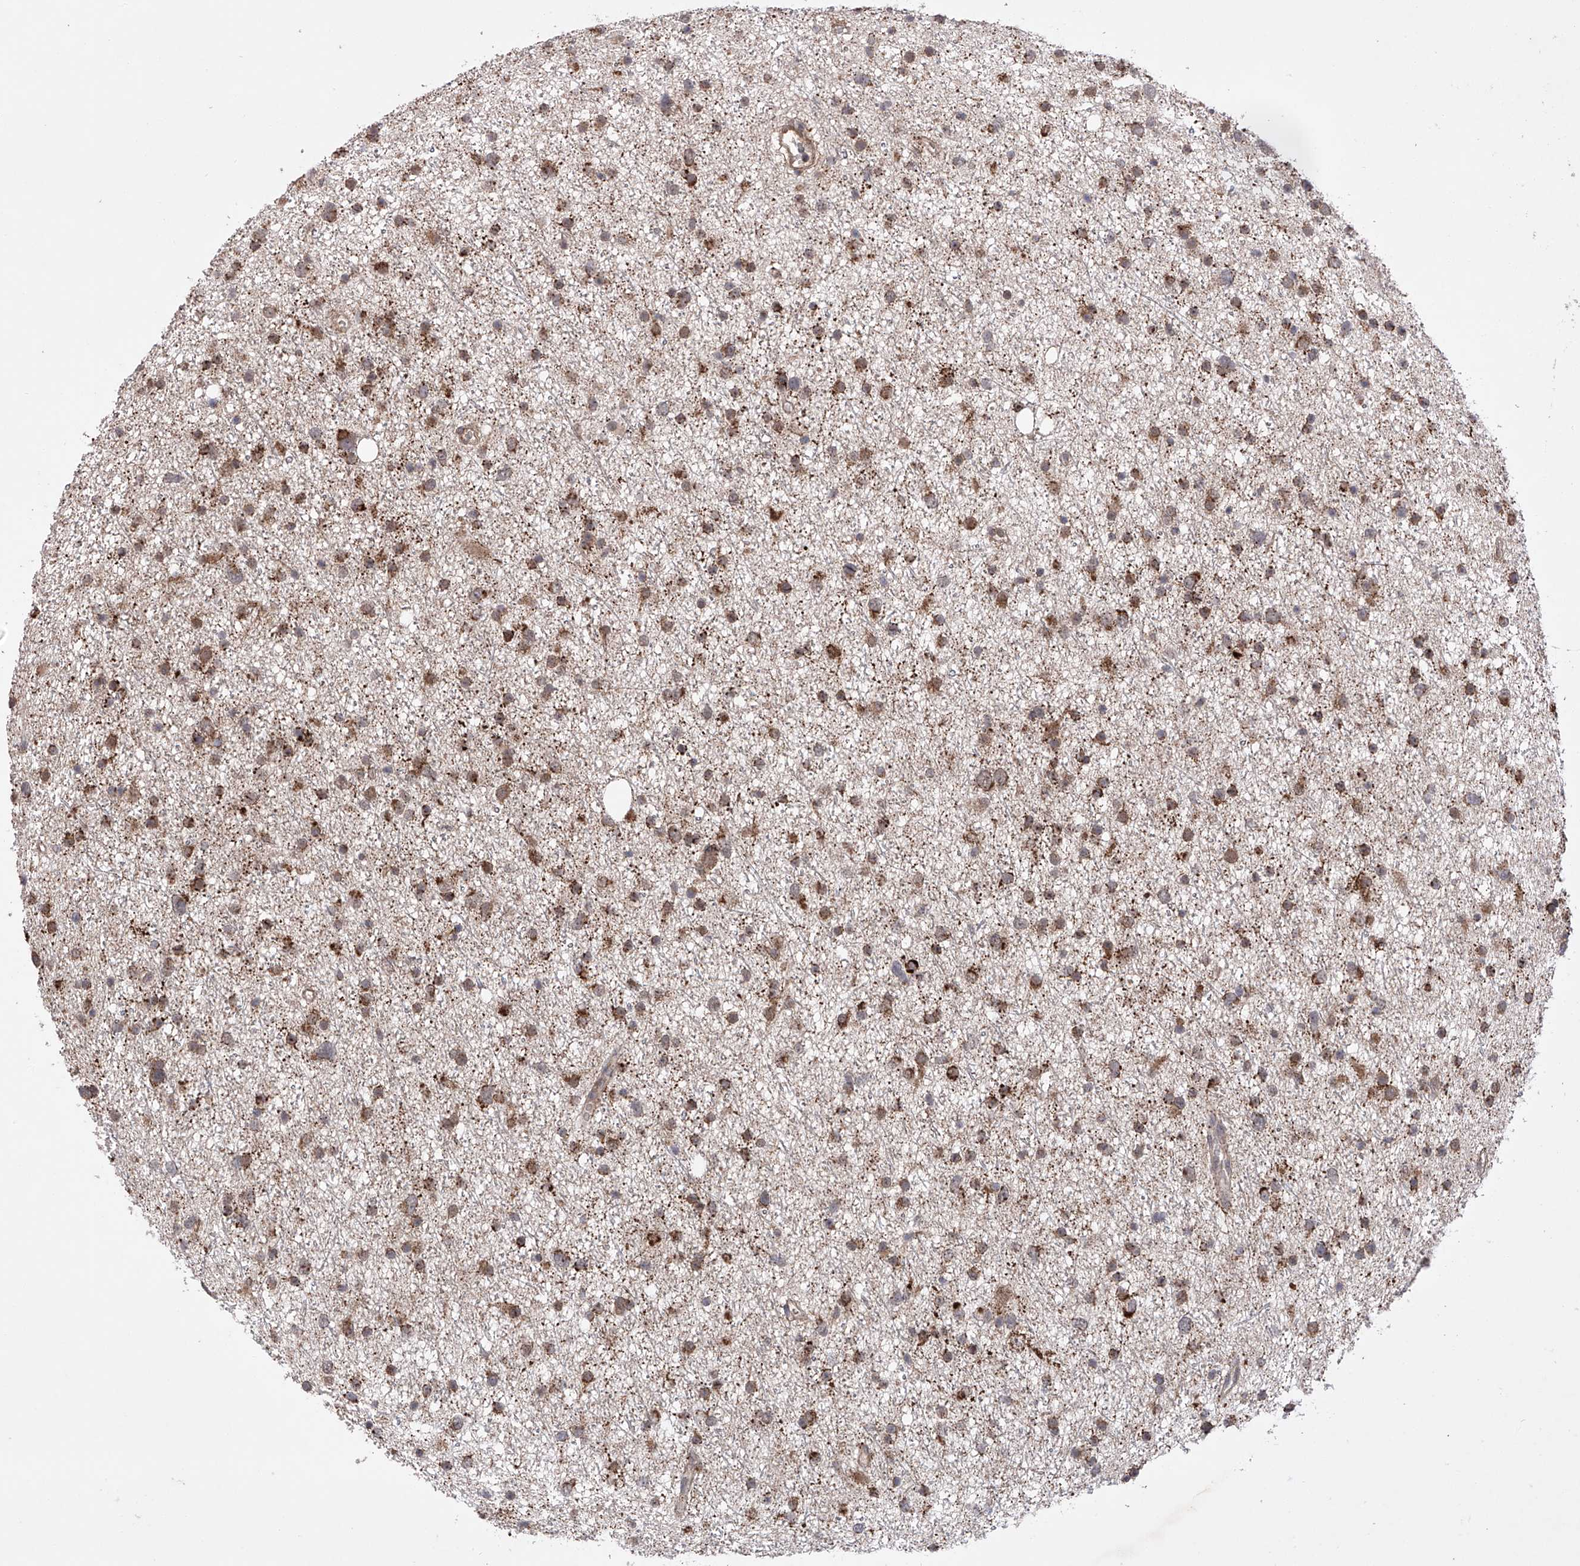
{"staining": {"intensity": "moderate", "quantity": ">75%", "location": "cytoplasmic/membranous"}, "tissue": "glioma", "cell_type": "Tumor cells", "image_type": "cancer", "snomed": [{"axis": "morphology", "description": "Glioma, malignant, Low grade"}, {"axis": "topography", "description": "Cerebral cortex"}], "caption": "High-magnification brightfield microscopy of low-grade glioma (malignant) stained with DAB (3,3'-diaminobenzidine) (brown) and counterstained with hematoxylin (blue). tumor cells exhibit moderate cytoplasmic/membranous expression is appreciated in approximately>75% of cells. (Brightfield microscopy of DAB IHC at high magnification).", "gene": "SDHAF4", "patient": {"sex": "female", "age": 39}}